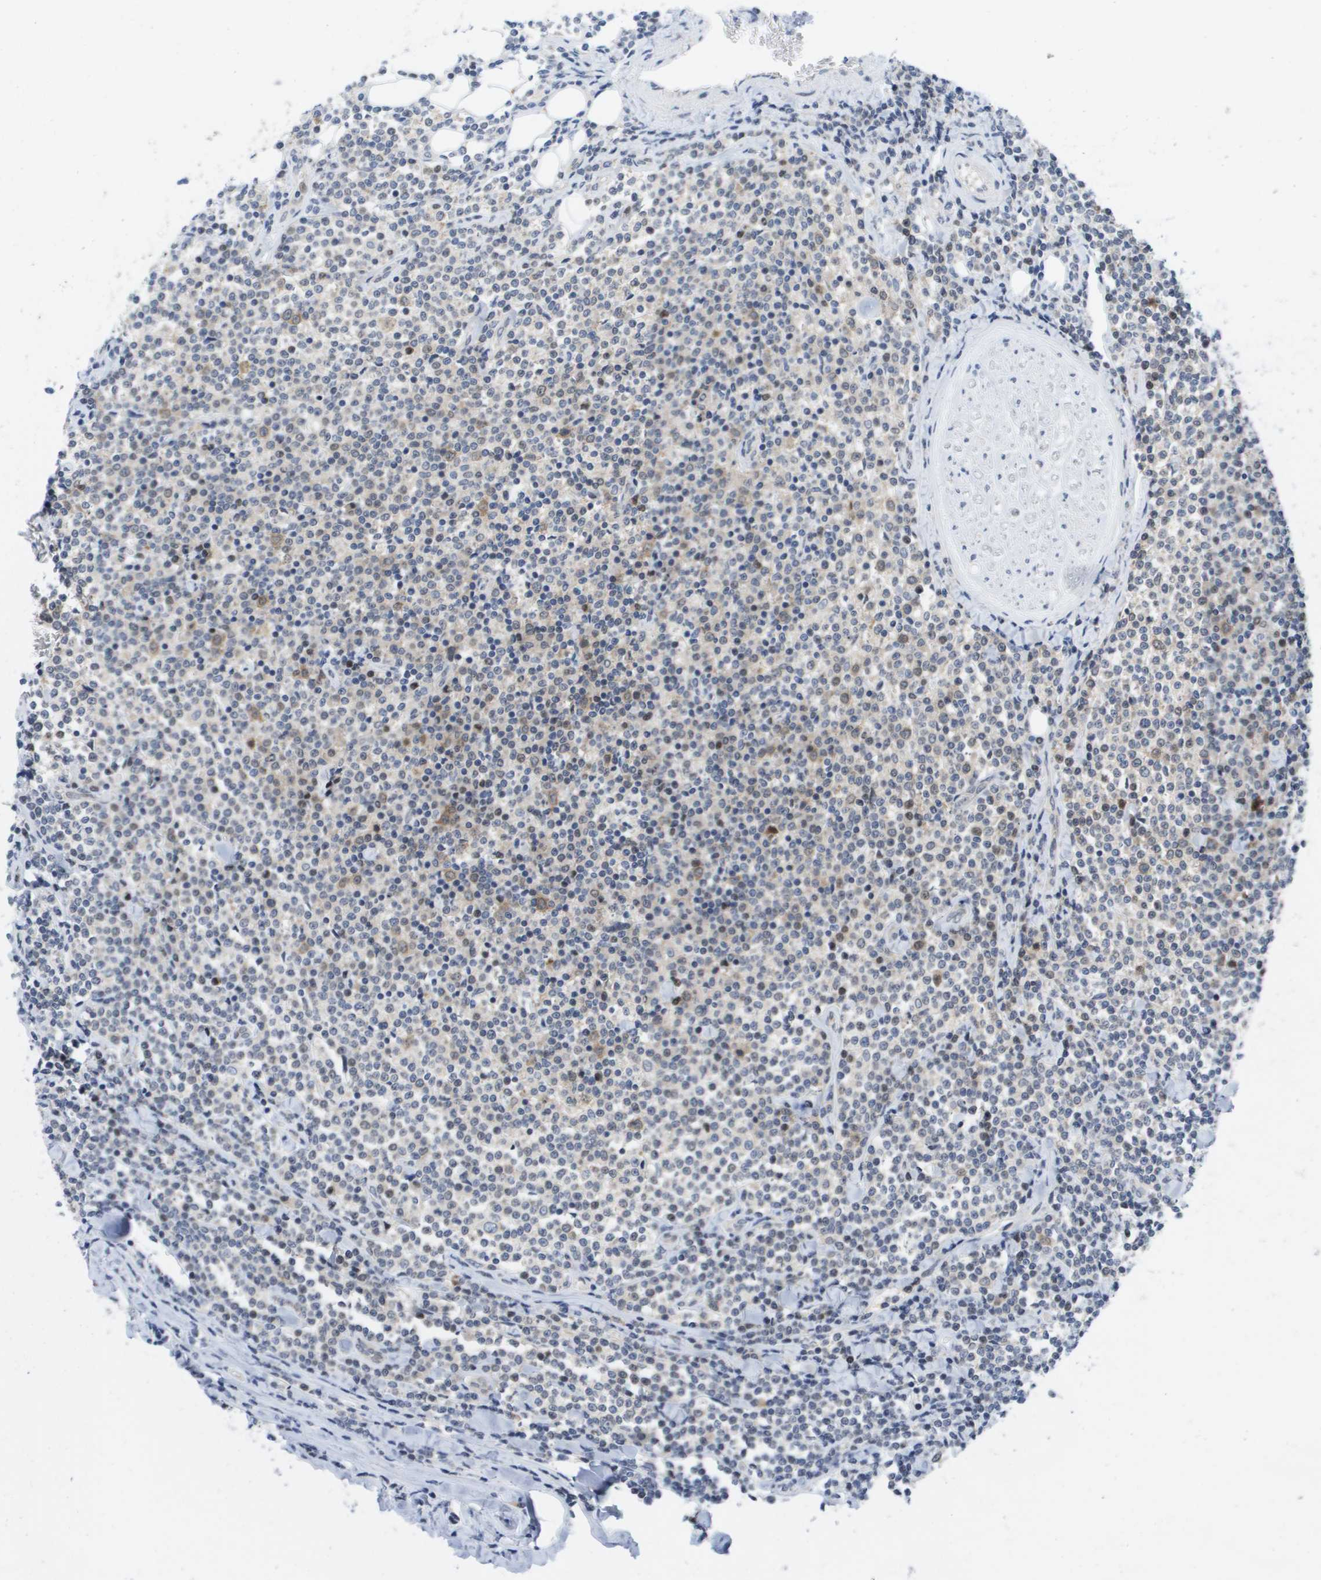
{"staining": {"intensity": "moderate", "quantity": "25%-75%", "location": "cytoplasmic/membranous"}, "tissue": "lymphoma", "cell_type": "Tumor cells", "image_type": "cancer", "snomed": [{"axis": "morphology", "description": "Malignant lymphoma, non-Hodgkin's type, Low grade"}, {"axis": "topography", "description": "Soft tissue"}], "caption": "A histopathology image of human lymphoma stained for a protein exhibits moderate cytoplasmic/membranous brown staining in tumor cells.", "gene": "FKBP4", "patient": {"sex": "male", "age": 92}}